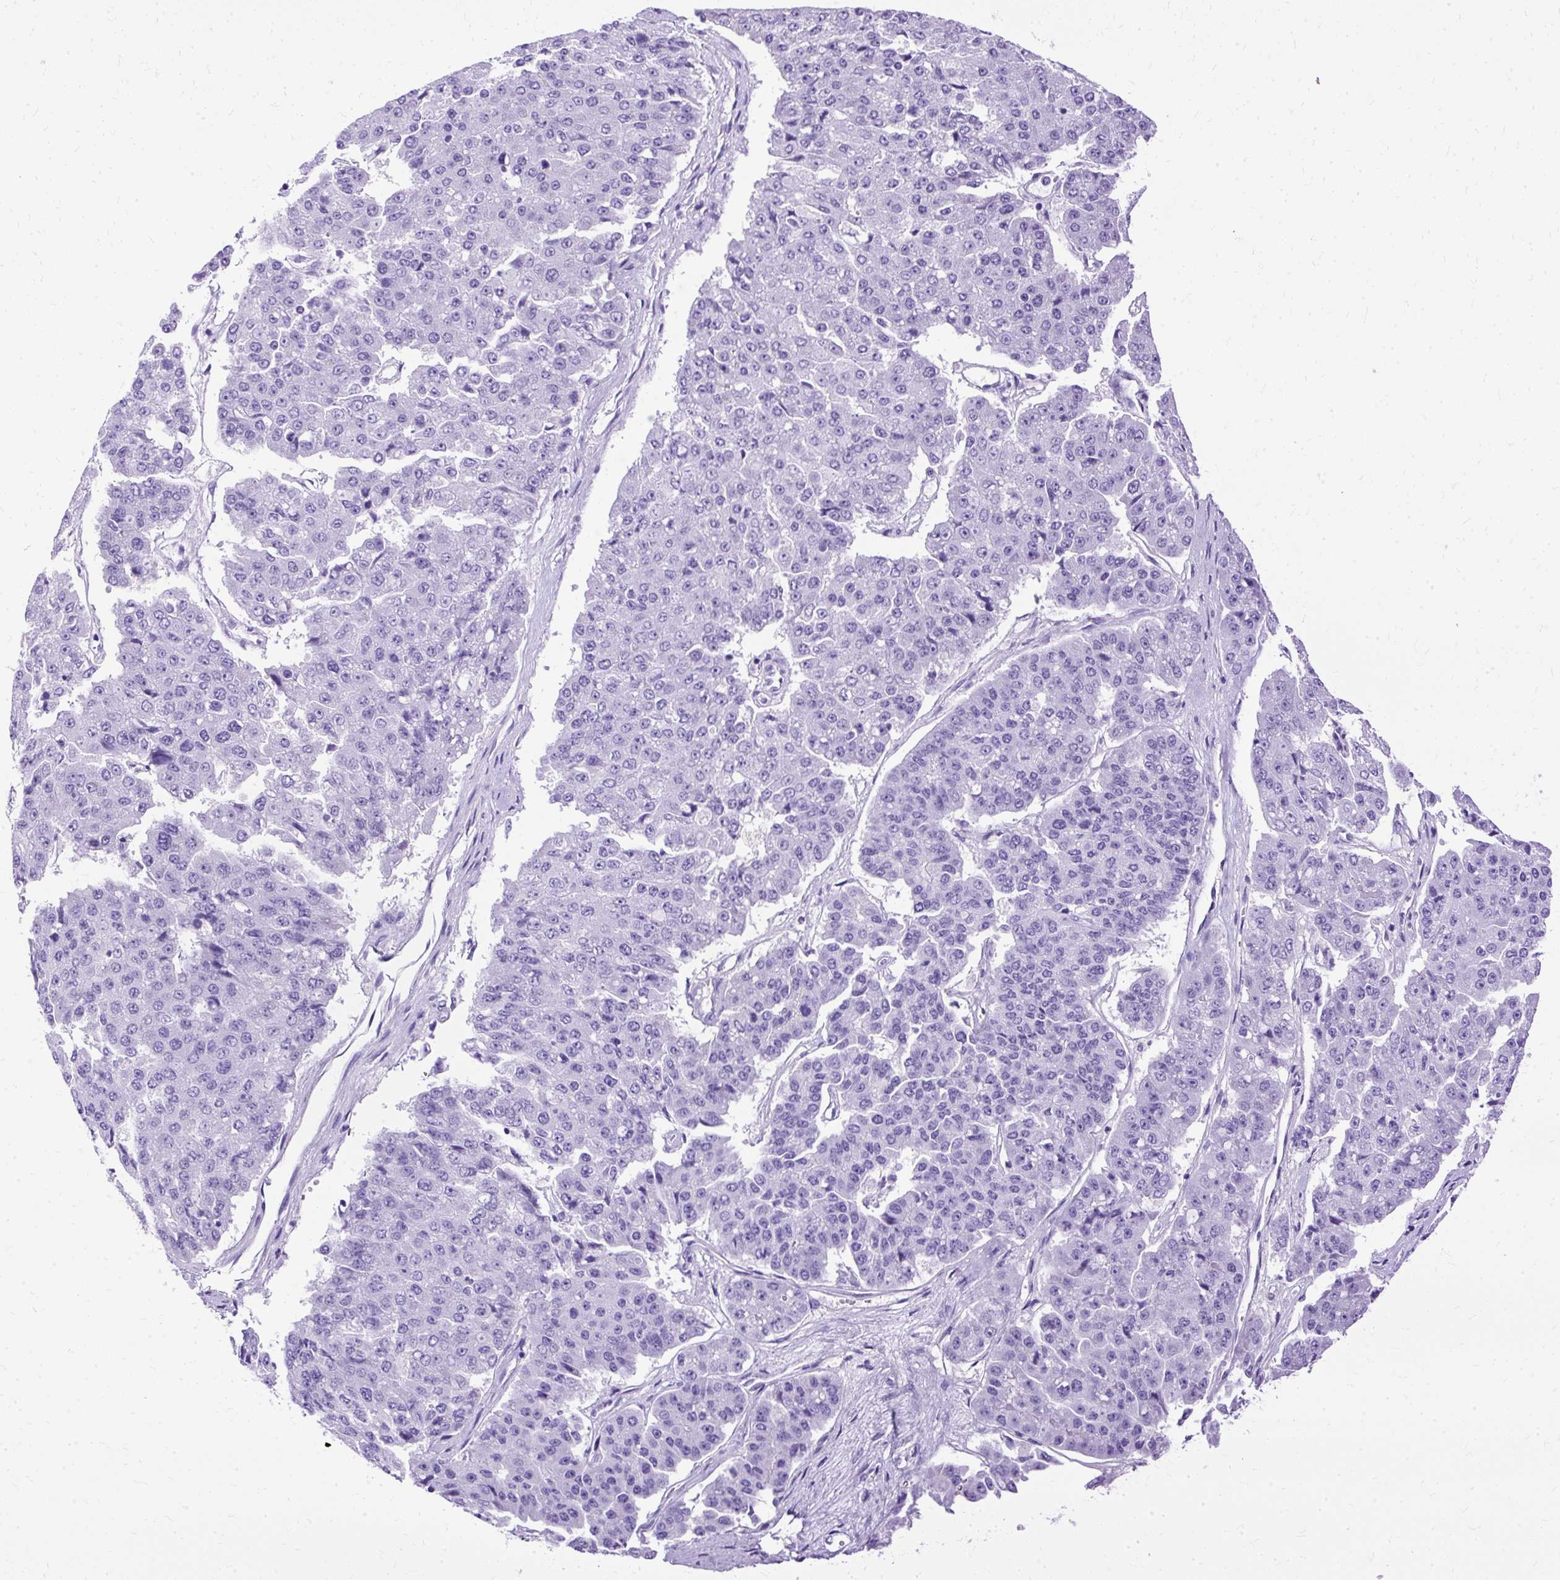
{"staining": {"intensity": "negative", "quantity": "none", "location": "none"}, "tissue": "pancreatic cancer", "cell_type": "Tumor cells", "image_type": "cancer", "snomed": [{"axis": "morphology", "description": "Adenocarcinoma, NOS"}, {"axis": "topography", "description": "Pancreas"}], "caption": "Immunohistochemical staining of human pancreatic adenocarcinoma demonstrates no significant expression in tumor cells. The staining is performed using DAB (3,3'-diaminobenzidine) brown chromogen with nuclei counter-stained in using hematoxylin.", "gene": "SLC8A2", "patient": {"sex": "male", "age": 50}}